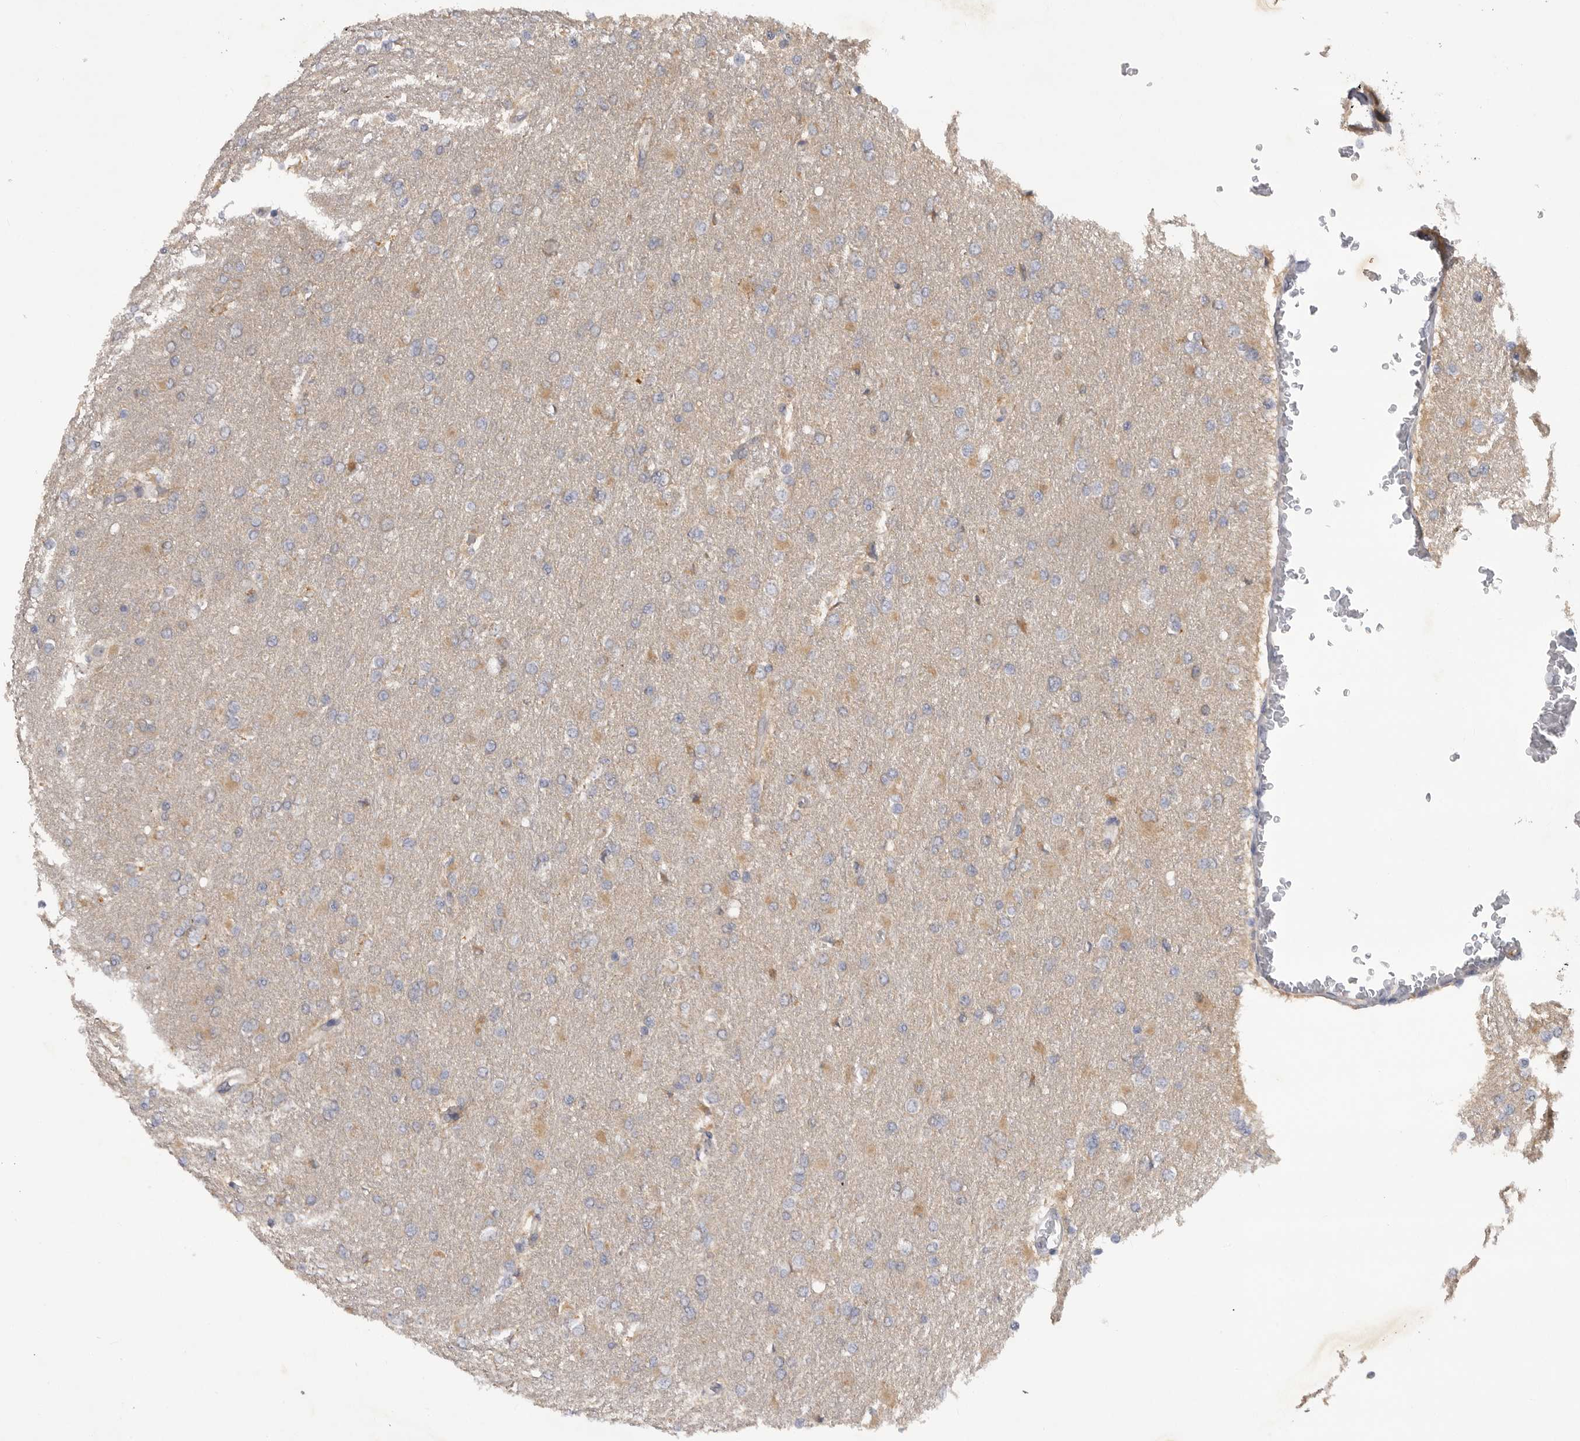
{"staining": {"intensity": "weak", "quantity": "<25%", "location": "cytoplasmic/membranous"}, "tissue": "glioma", "cell_type": "Tumor cells", "image_type": "cancer", "snomed": [{"axis": "morphology", "description": "Glioma, malignant, High grade"}, {"axis": "topography", "description": "Cerebral cortex"}], "caption": "The IHC histopathology image has no significant expression in tumor cells of glioma tissue.", "gene": "DHDDS", "patient": {"sex": "female", "age": 36}}